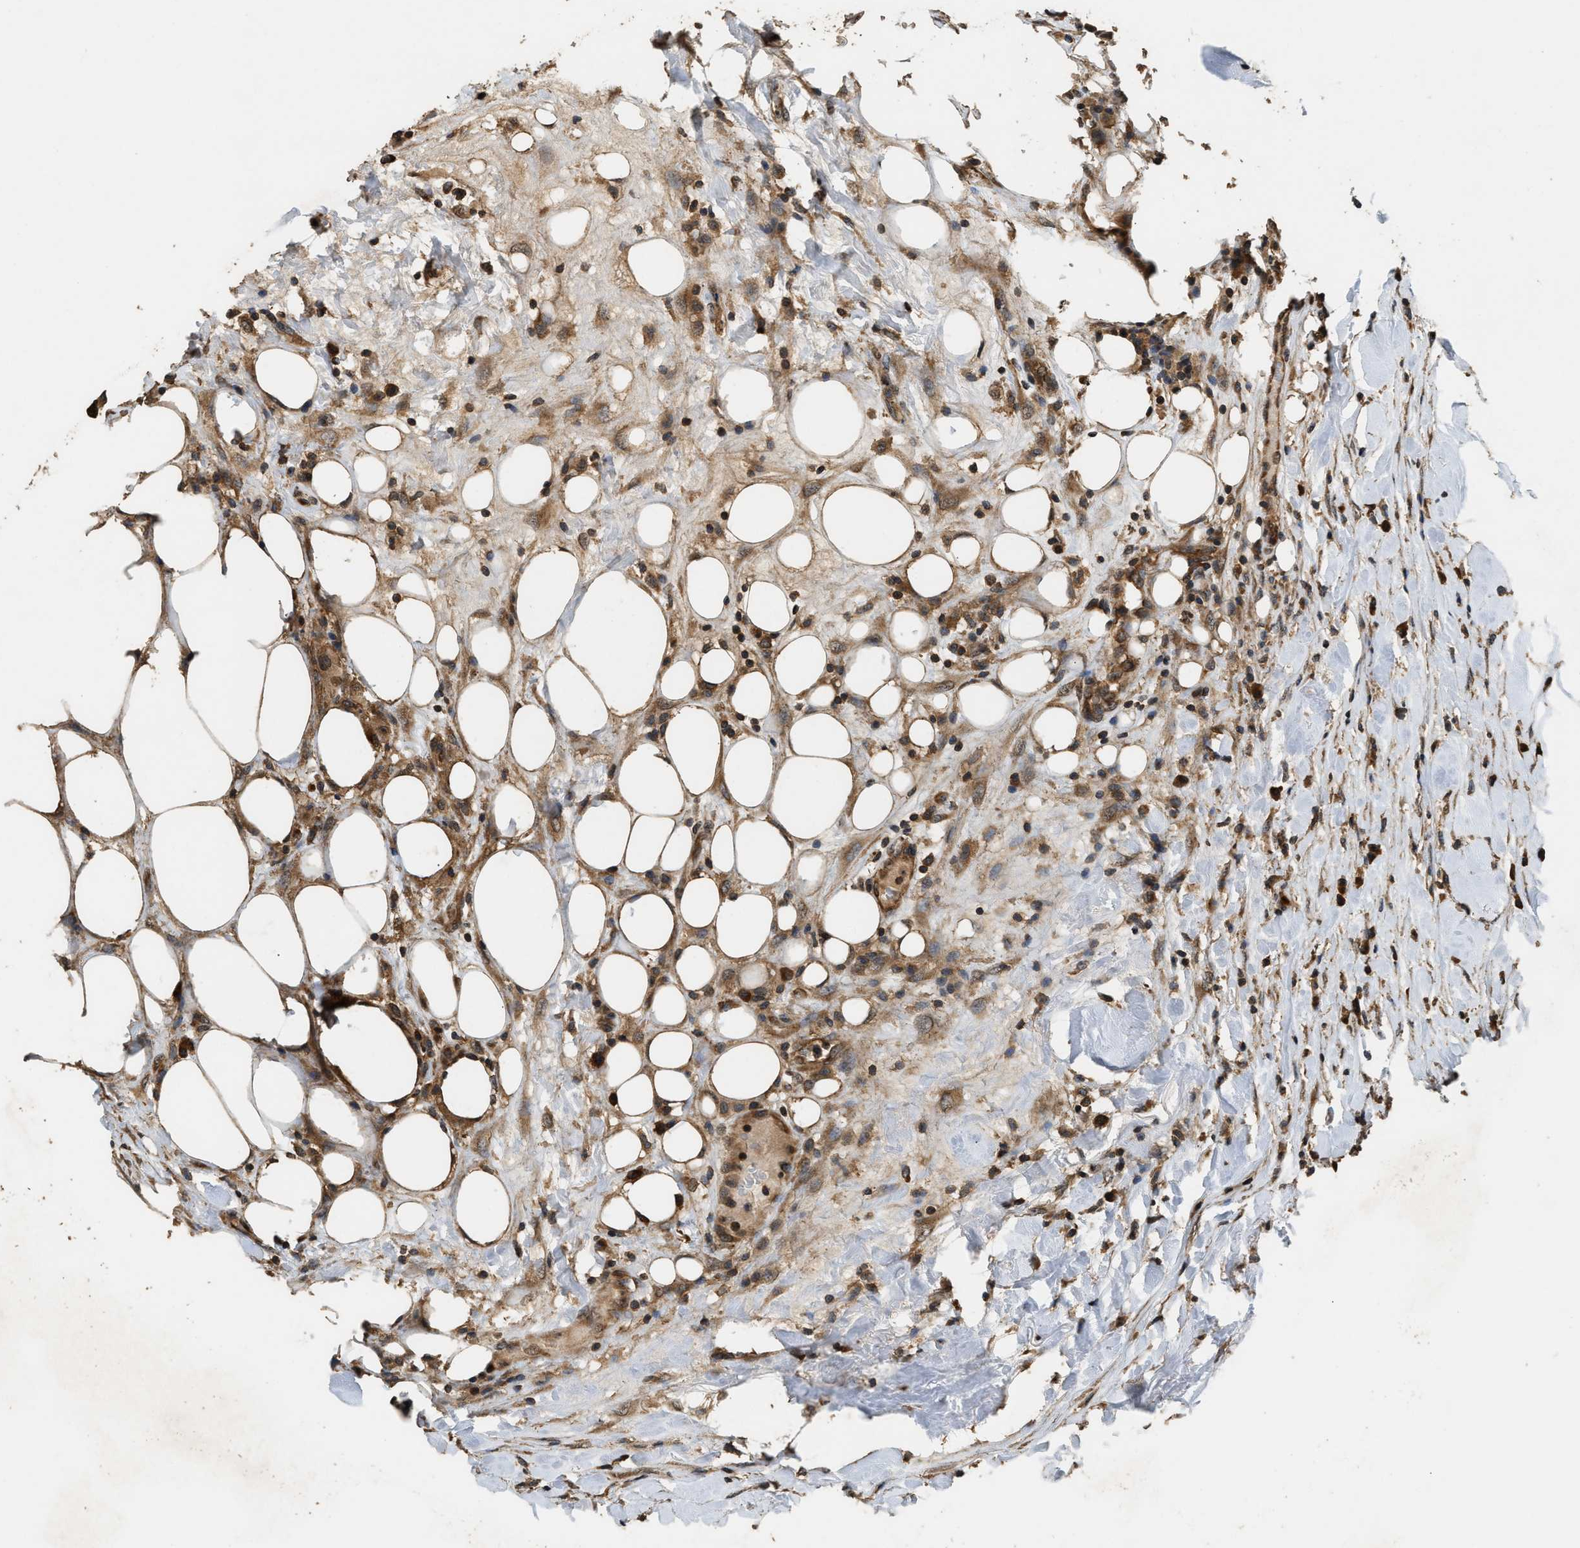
{"staining": {"intensity": "moderate", "quantity": ">75%", "location": "cytoplasmic/membranous"}, "tissue": "breast cancer", "cell_type": "Tumor cells", "image_type": "cancer", "snomed": [{"axis": "morphology", "description": "Duct carcinoma"}, {"axis": "topography", "description": "Breast"}], "caption": "Moderate cytoplasmic/membranous expression is seen in about >75% of tumor cells in infiltrating ductal carcinoma (breast). (Brightfield microscopy of DAB IHC at high magnification).", "gene": "DNAJC2", "patient": {"sex": "female", "age": 37}}